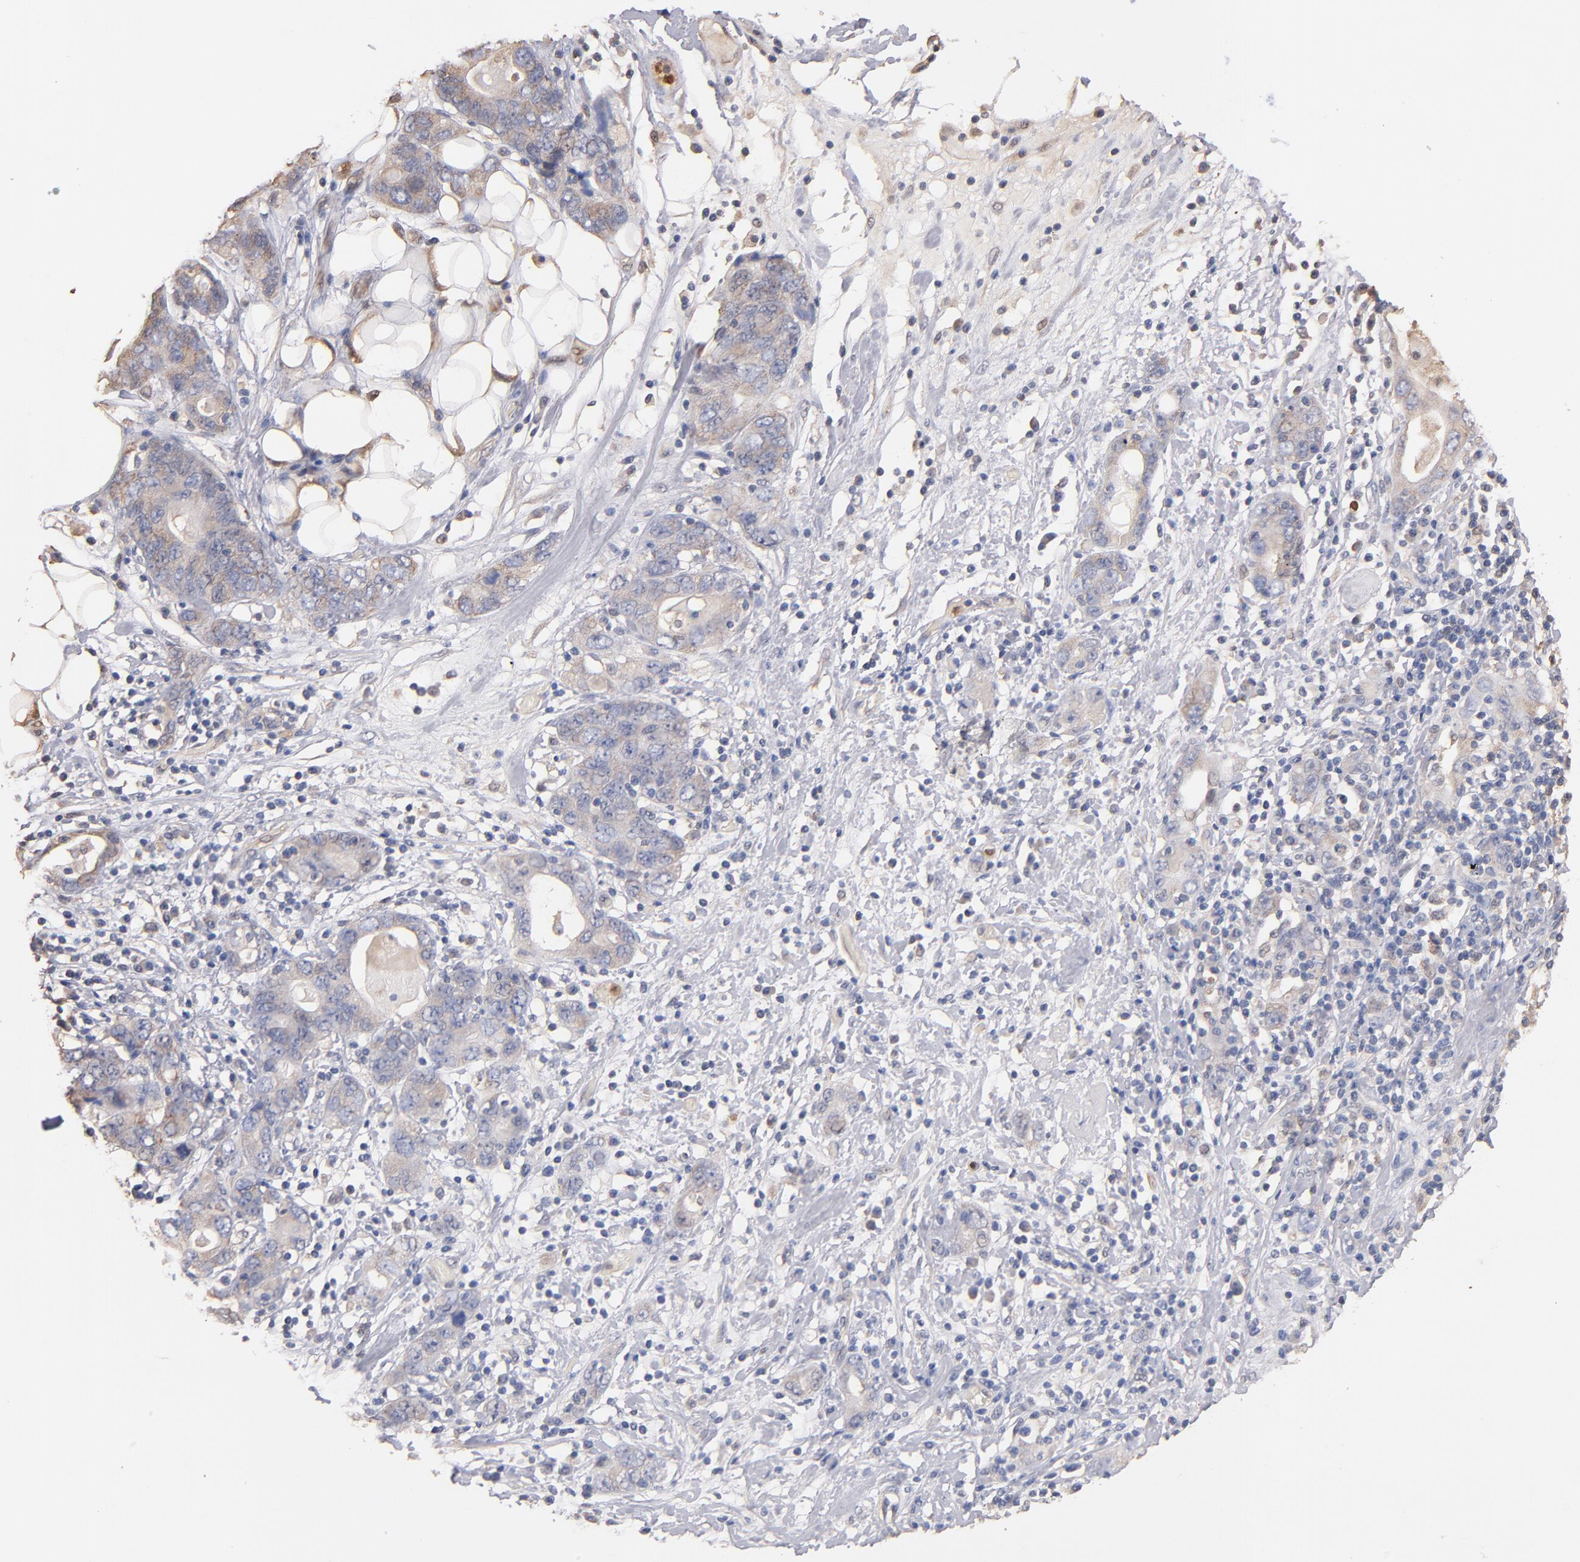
{"staining": {"intensity": "weak", "quantity": ">75%", "location": "cytoplasmic/membranous"}, "tissue": "stomach cancer", "cell_type": "Tumor cells", "image_type": "cancer", "snomed": [{"axis": "morphology", "description": "Adenocarcinoma, NOS"}, {"axis": "topography", "description": "Stomach, lower"}], "caption": "Adenocarcinoma (stomach) tissue exhibits weak cytoplasmic/membranous staining in about >75% of tumor cells", "gene": "RO60", "patient": {"sex": "female", "age": 93}}